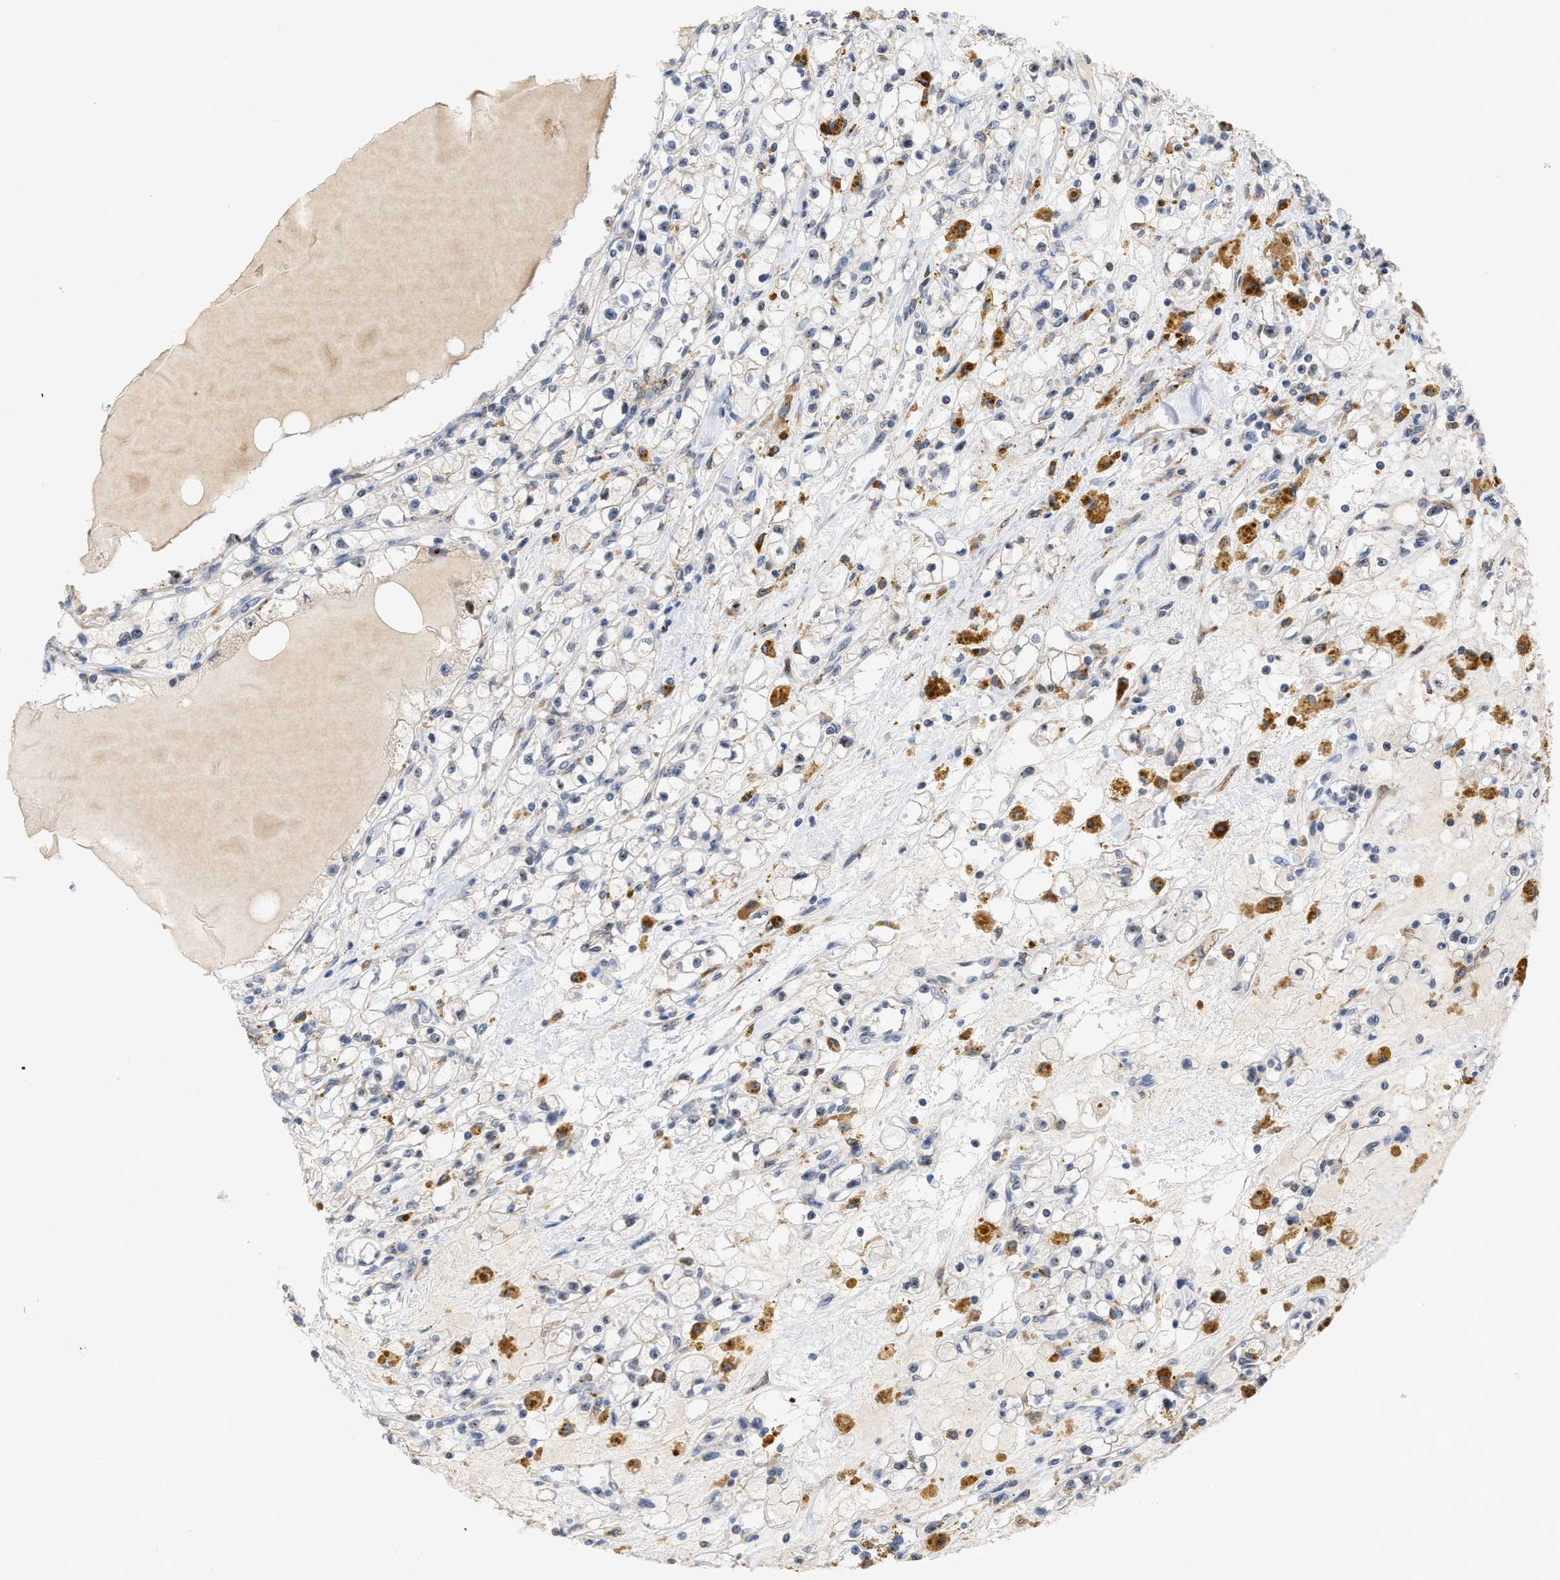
{"staining": {"intensity": "negative", "quantity": "none", "location": "none"}, "tissue": "renal cancer", "cell_type": "Tumor cells", "image_type": "cancer", "snomed": [{"axis": "morphology", "description": "Adenocarcinoma, NOS"}, {"axis": "topography", "description": "Kidney"}], "caption": "This micrograph is of renal adenocarcinoma stained with immunohistochemistry to label a protein in brown with the nuclei are counter-stained blue. There is no positivity in tumor cells. The staining is performed using DAB brown chromogen with nuclei counter-stained in using hematoxylin.", "gene": "ELAC2", "patient": {"sex": "male", "age": 56}}